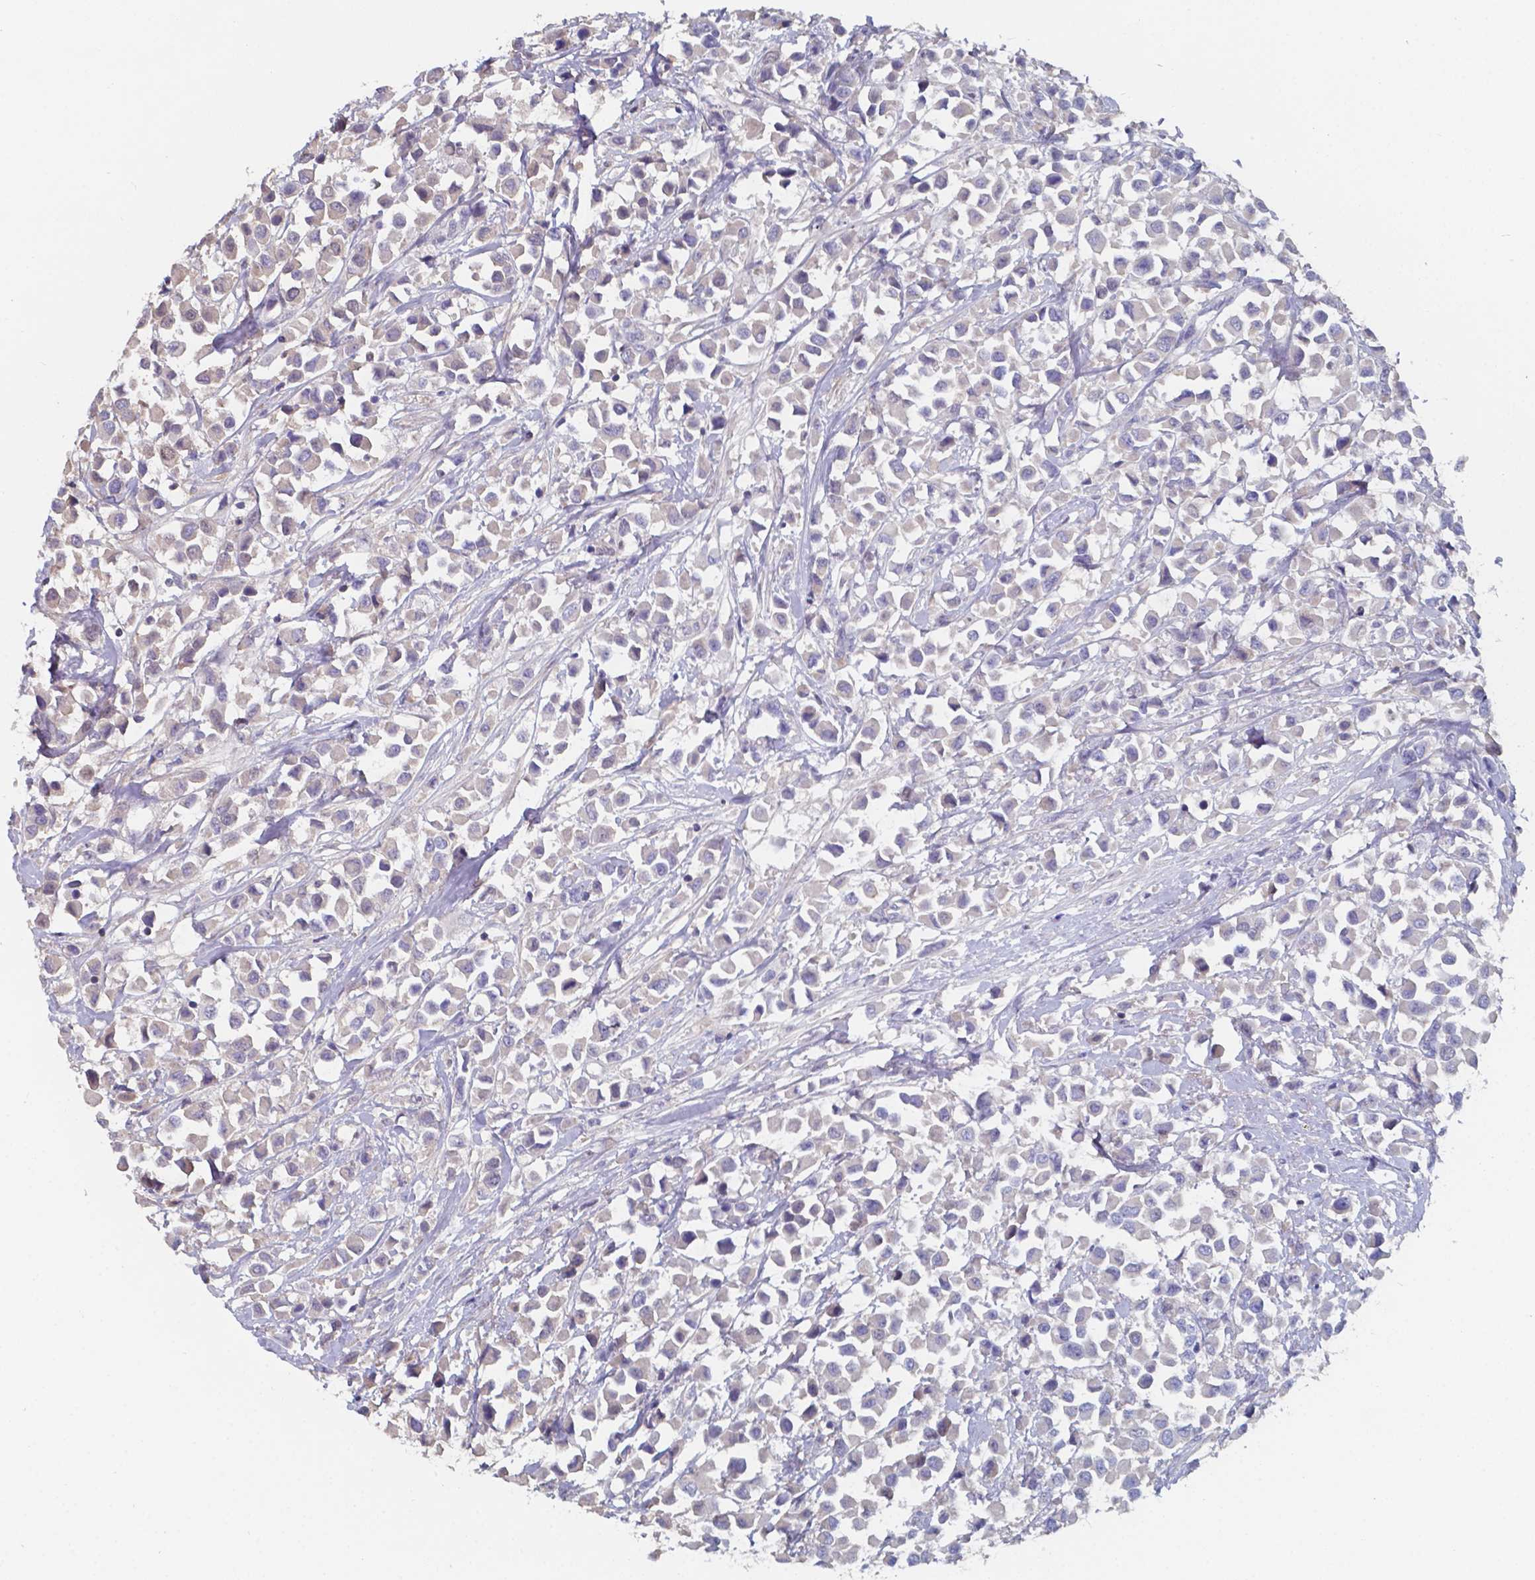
{"staining": {"intensity": "negative", "quantity": "none", "location": "none"}, "tissue": "breast cancer", "cell_type": "Tumor cells", "image_type": "cancer", "snomed": [{"axis": "morphology", "description": "Duct carcinoma"}, {"axis": "topography", "description": "Breast"}], "caption": "There is no significant expression in tumor cells of breast cancer (intraductal carcinoma).", "gene": "BTBD17", "patient": {"sex": "female", "age": 61}}